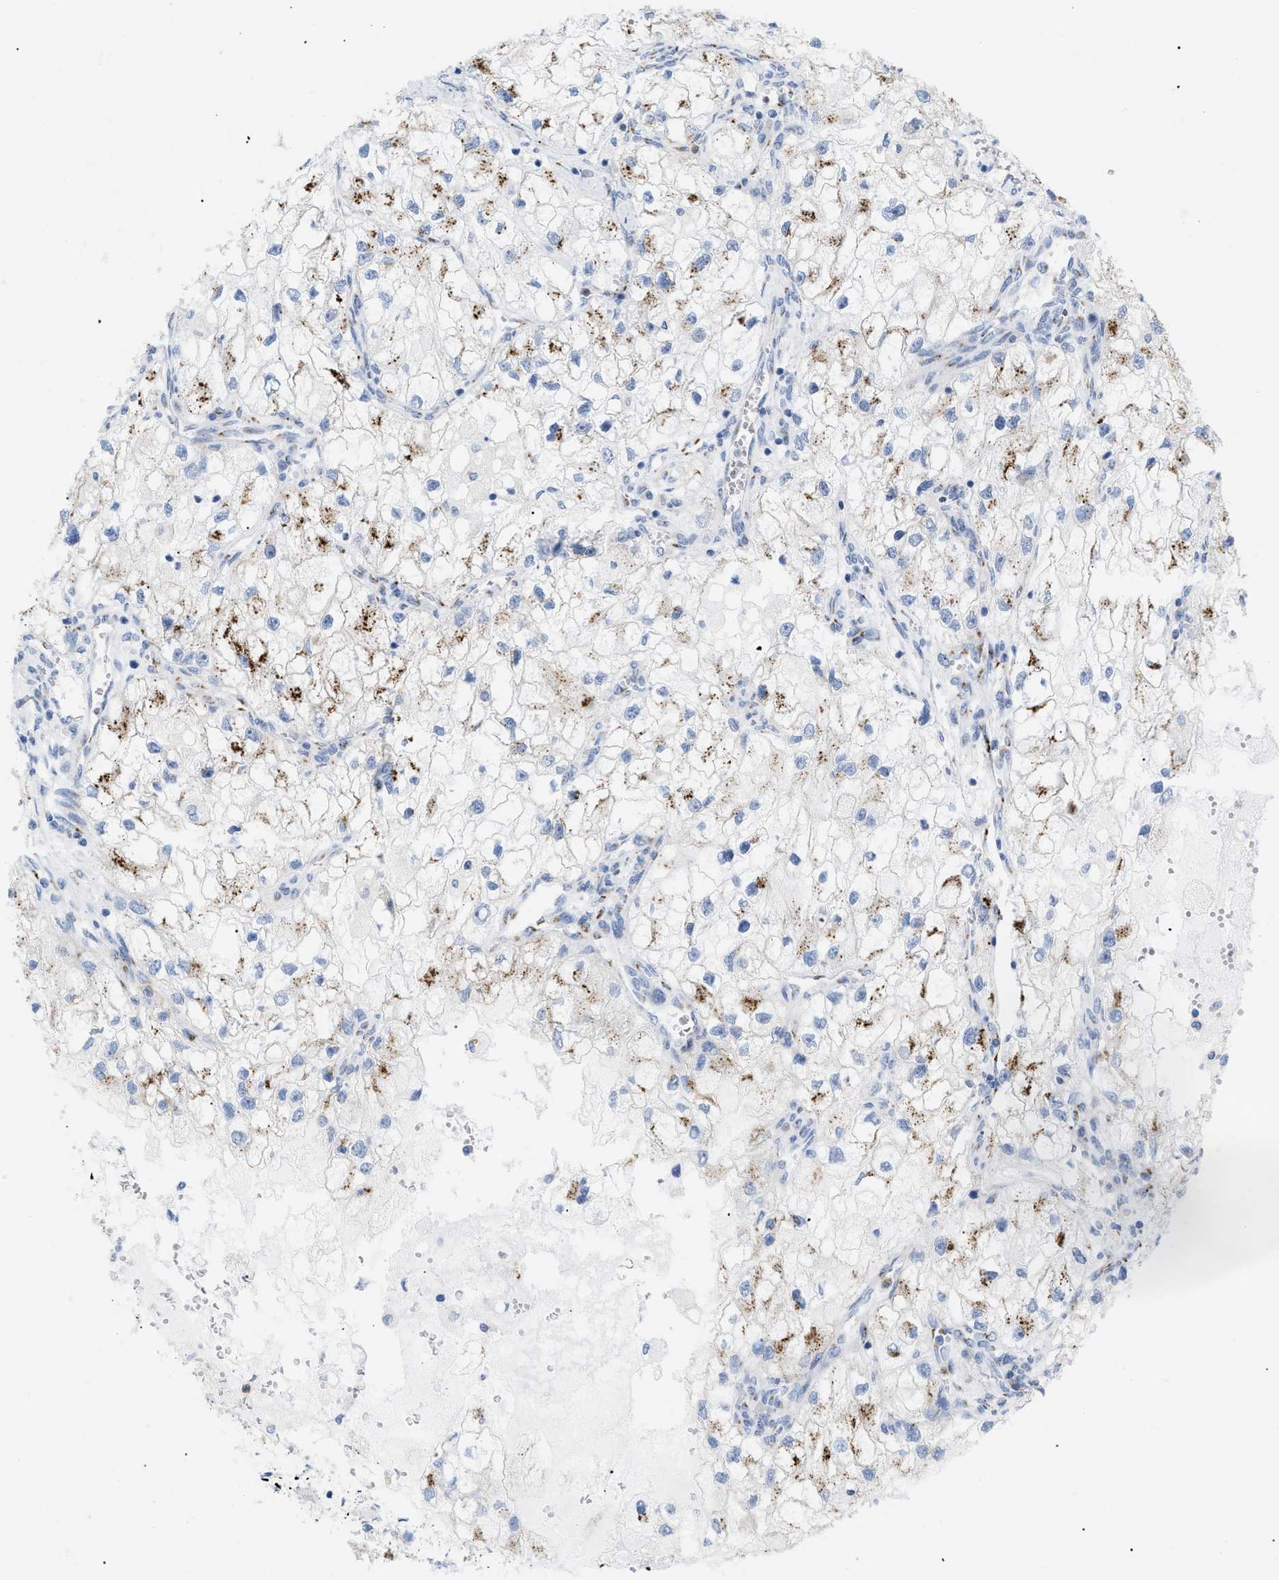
{"staining": {"intensity": "moderate", "quantity": "25%-75%", "location": "cytoplasmic/membranous"}, "tissue": "renal cancer", "cell_type": "Tumor cells", "image_type": "cancer", "snomed": [{"axis": "morphology", "description": "Adenocarcinoma, NOS"}, {"axis": "topography", "description": "Kidney"}], "caption": "Moderate cytoplasmic/membranous staining for a protein is appreciated in approximately 25%-75% of tumor cells of renal cancer using immunohistochemistry (IHC).", "gene": "TMEM17", "patient": {"sex": "female", "age": 70}}